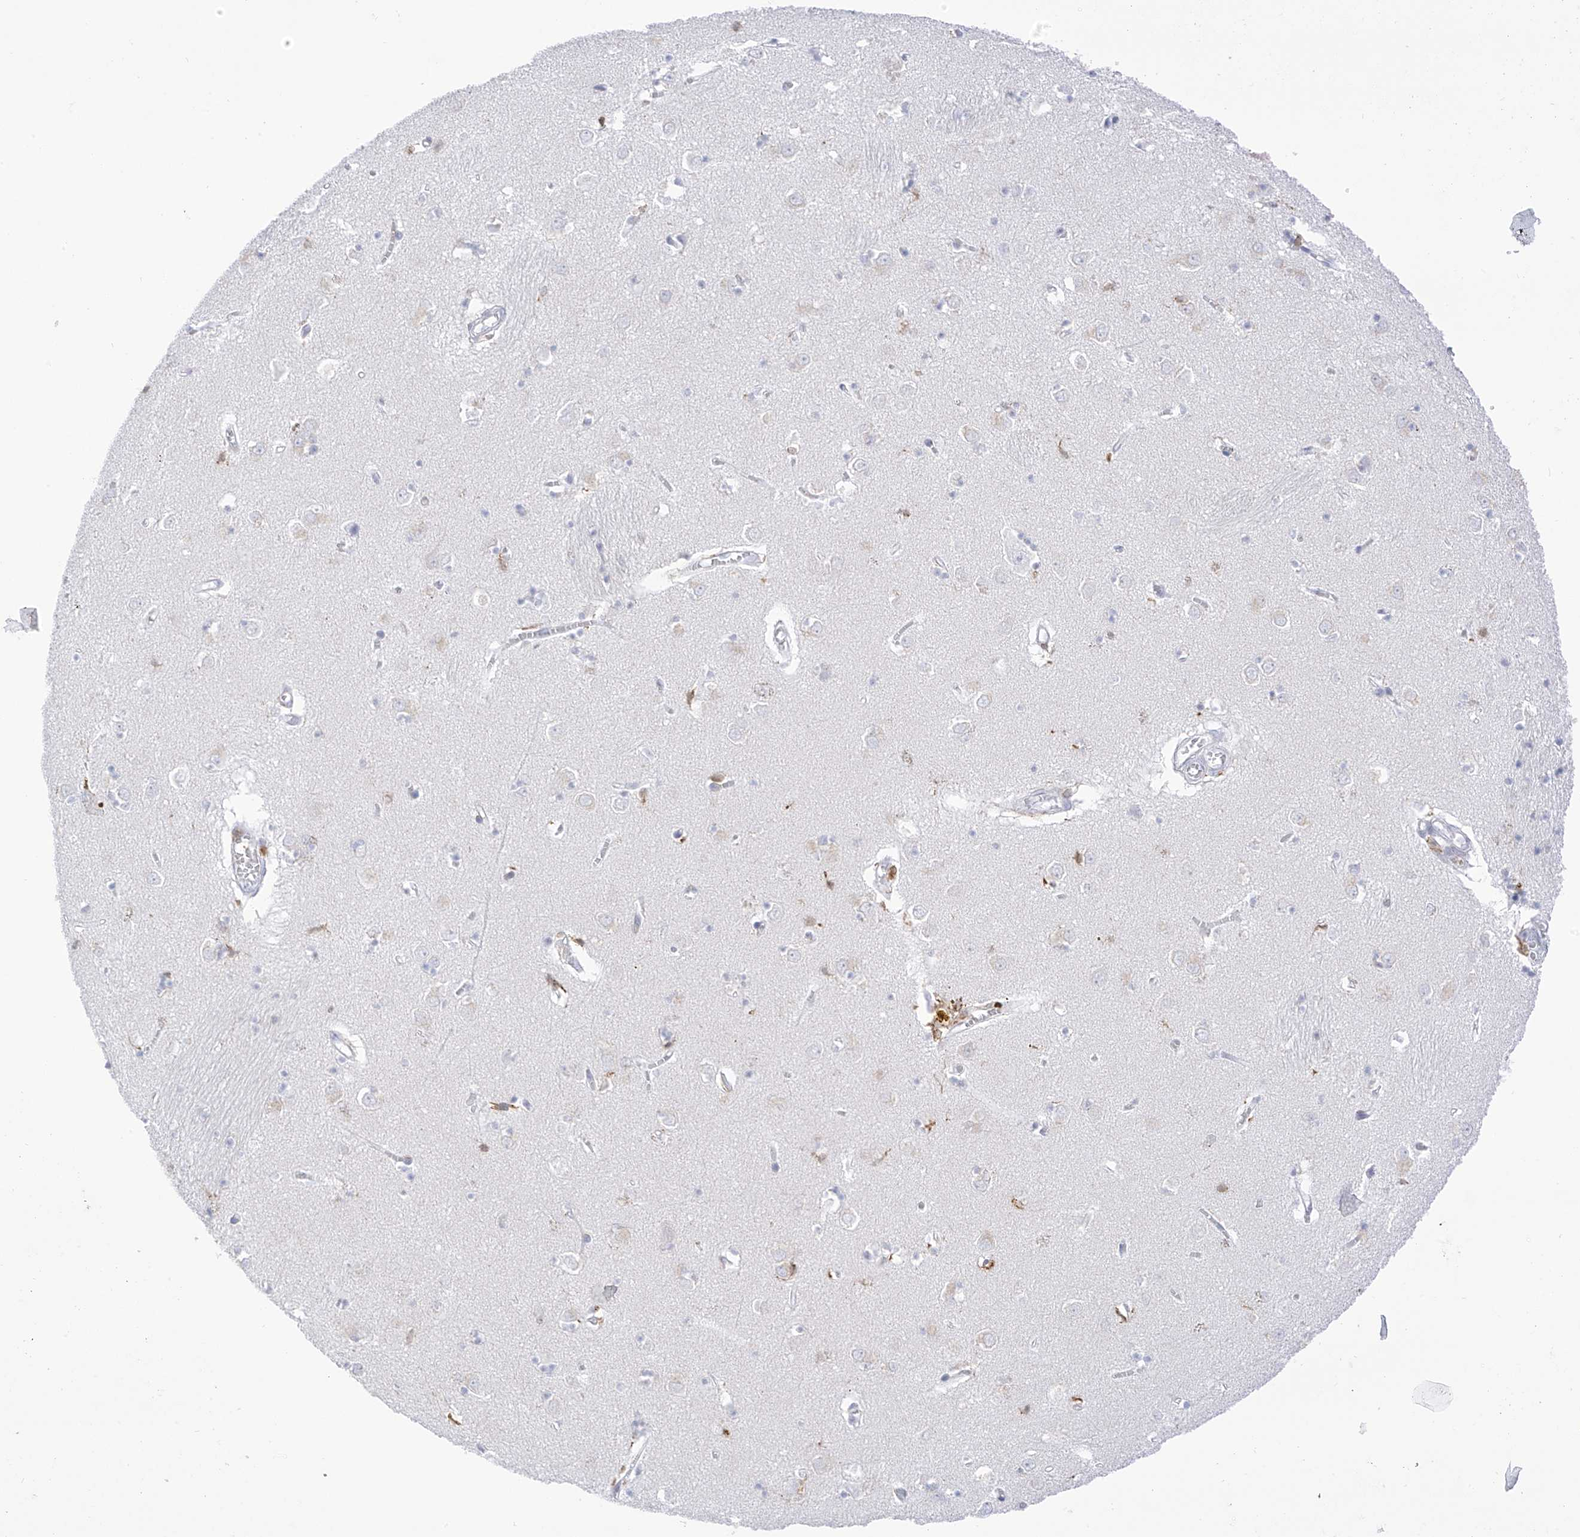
{"staining": {"intensity": "moderate", "quantity": "<25%", "location": "cytoplasmic/membranous"}, "tissue": "caudate", "cell_type": "Glial cells", "image_type": "normal", "snomed": [{"axis": "morphology", "description": "Normal tissue, NOS"}, {"axis": "topography", "description": "Lateral ventricle wall"}], "caption": "IHC micrograph of normal caudate: caudate stained using IHC demonstrates low levels of moderate protein expression localized specifically in the cytoplasmic/membranous of glial cells, appearing as a cytoplasmic/membranous brown color.", "gene": "TBXAS1", "patient": {"sex": "male", "age": 70}}